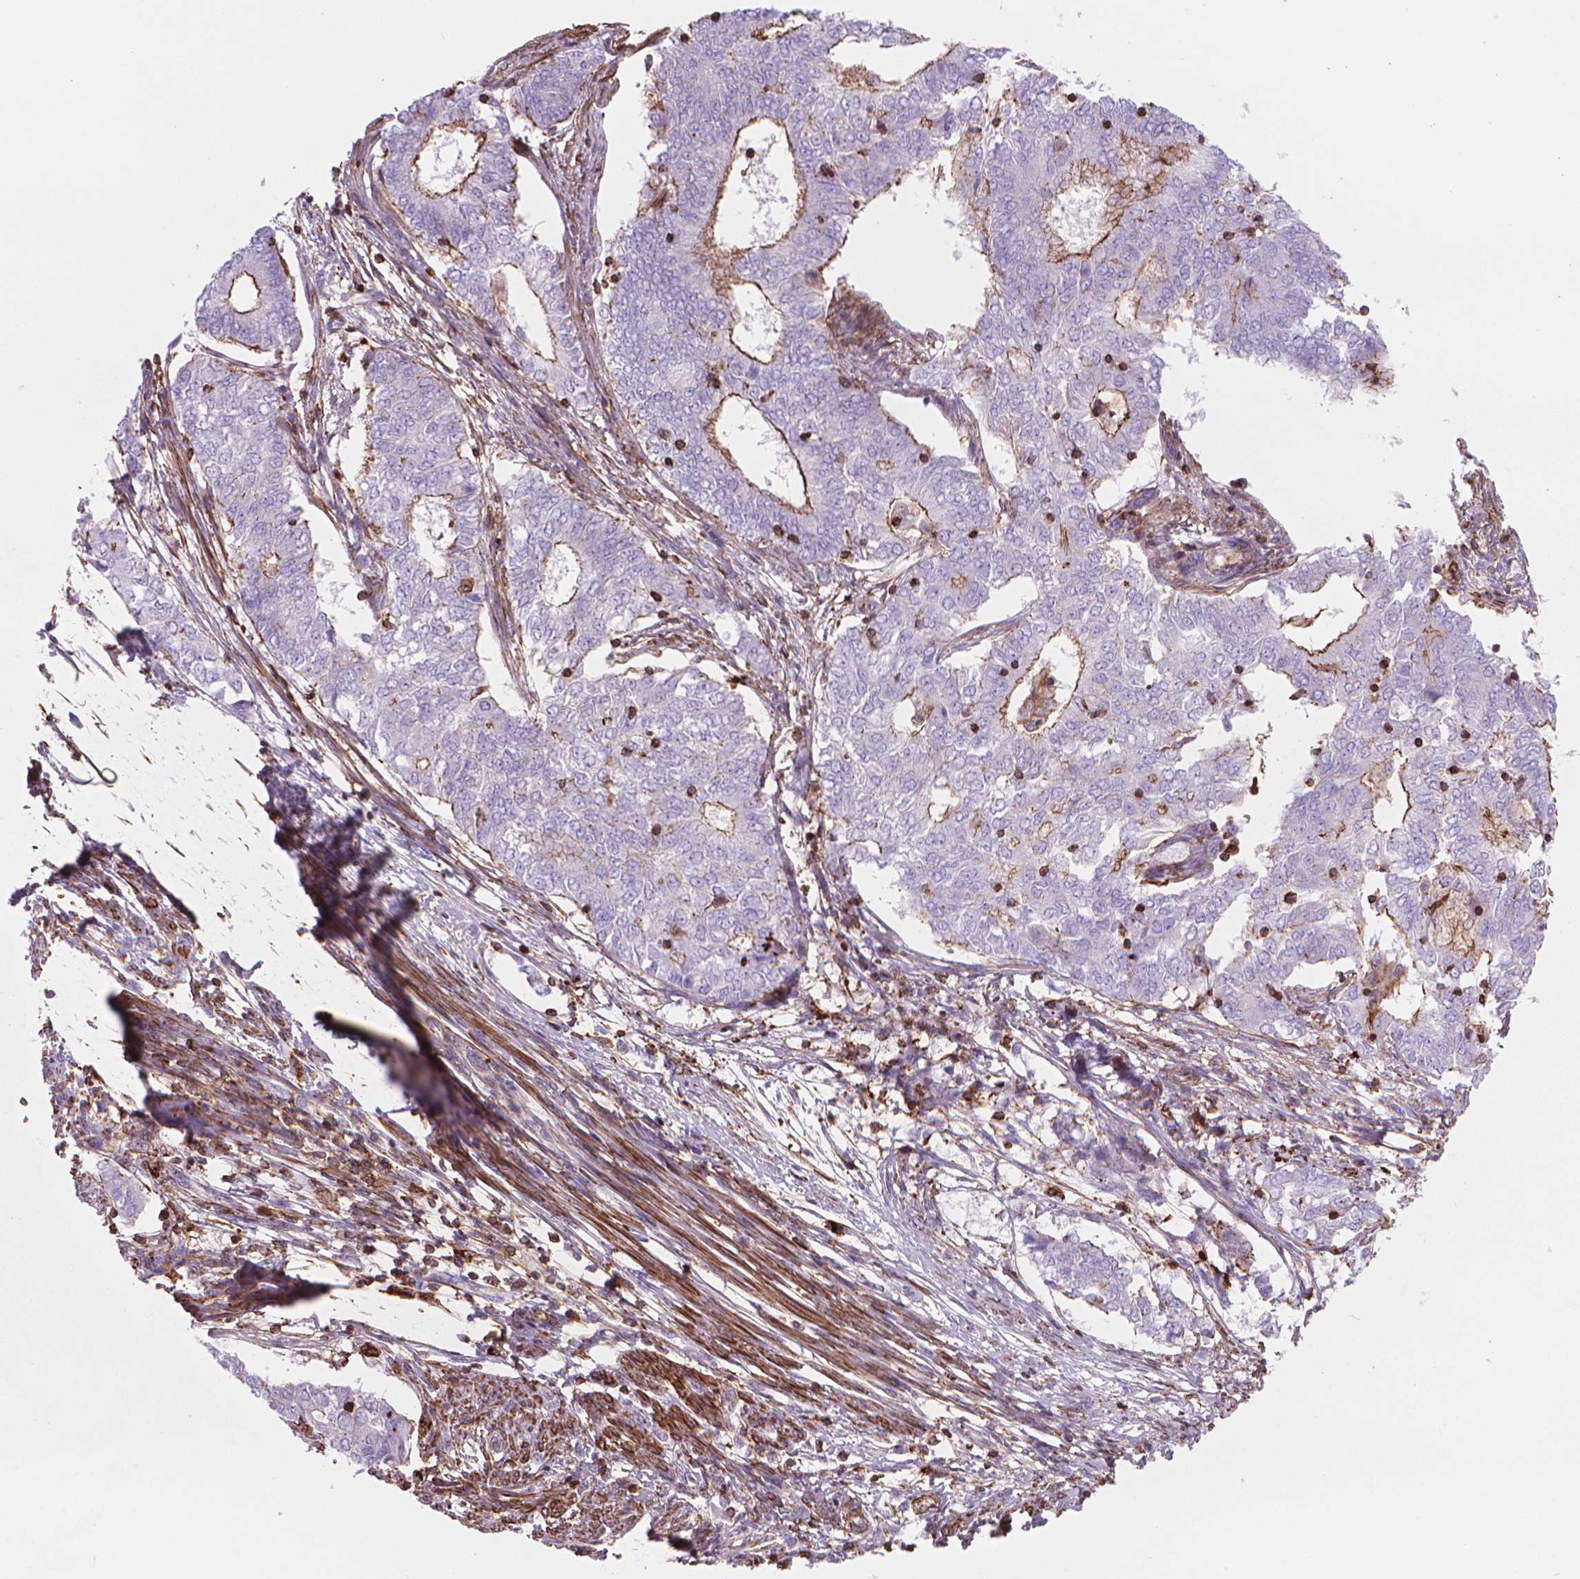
{"staining": {"intensity": "moderate", "quantity": "<25%", "location": "cytoplasmic/membranous"}, "tissue": "endometrial cancer", "cell_type": "Tumor cells", "image_type": "cancer", "snomed": [{"axis": "morphology", "description": "Adenocarcinoma, NOS"}, {"axis": "topography", "description": "Endometrium"}], "caption": "Endometrial adenocarcinoma stained for a protein demonstrates moderate cytoplasmic/membranous positivity in tumor cells.", "gene": "PATJ", "patient": {"sex": "female", "age": 62}}